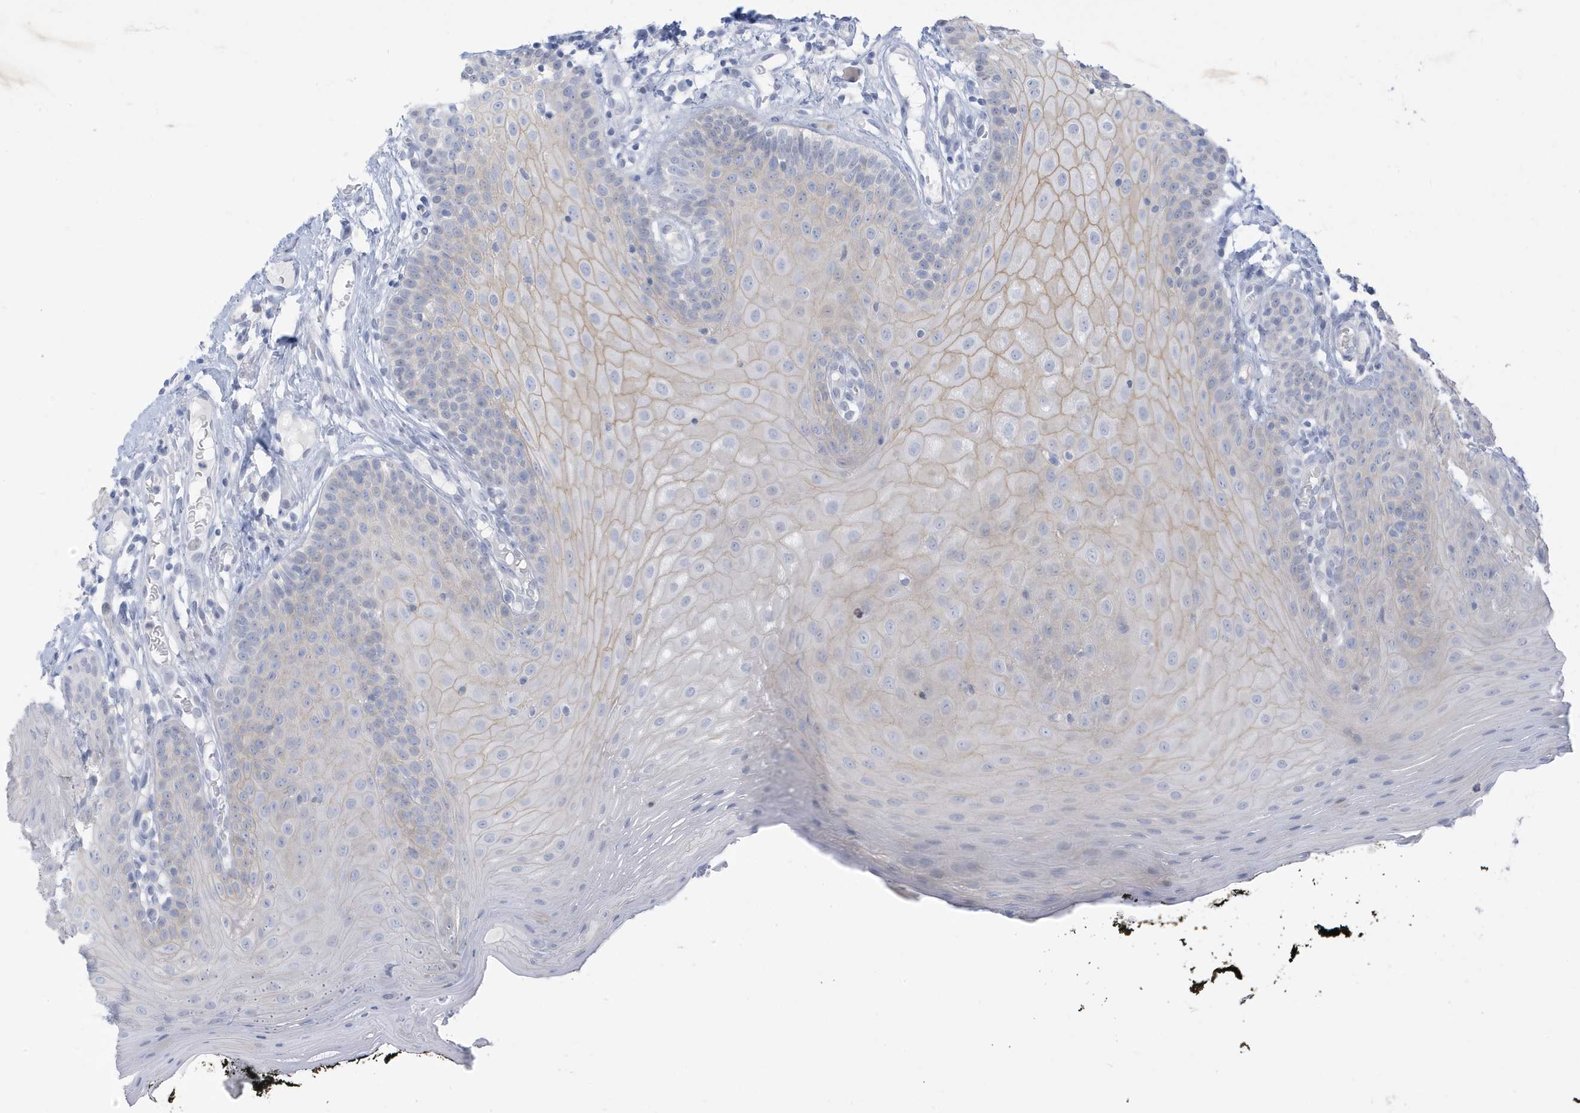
{"staining": {"intensity": "weak", "quantity": "<25%", "location": "cytoplasmic/membranous"}, "tissue": "oral mucosa", "cell_type": "Squamous epithelial cells", "image_type": "normal", "snomed": [{"axis": "morphology", "description": "Normal tissue, NOS"}, {"axis": "topography", "description": "Oral tissue"}], "caption": "This is an immunohistochemistry photomicrograph of benign human oral mucosa. There is no positivity in squamous epithelial cells.", "gene": "PERM1", "patient": {"sex": "male", "age": 74}}